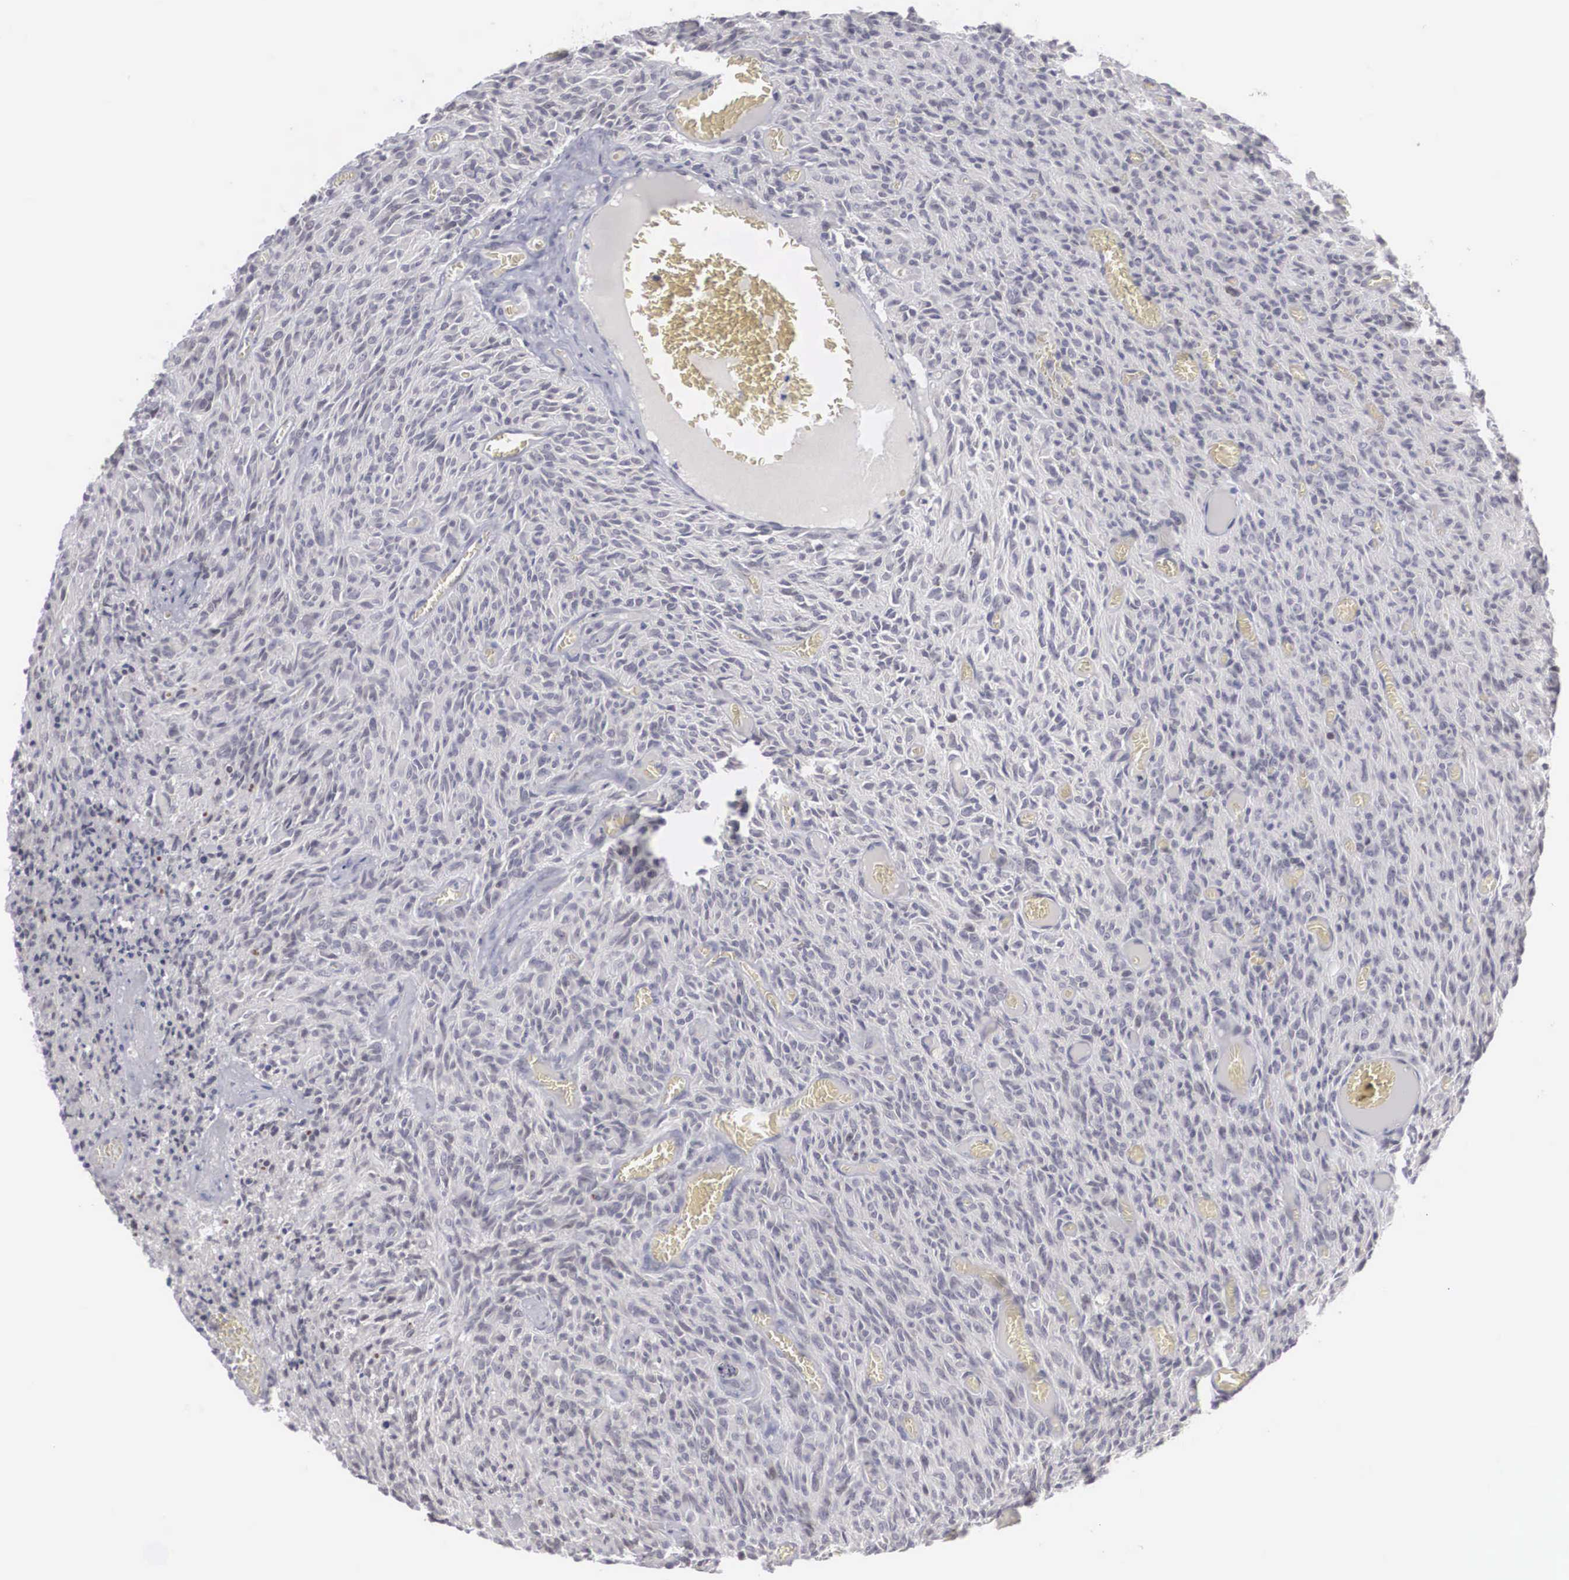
{"staining": {"intensity": "negative", "quantity": "none", "location": "none"}, "tissue": "glioma", "cell_type": "Tumor cells", "image_type": "cancer", "snomed": [{"axis": "morphology", "description": "Glioma, malignant, High grade"}, {"axis": "topography", "description": "Brain"}], "caption": "The micrograph demonstrates no staining of tumor cells in malignant glioma (high-grade). Nuclei are stained in blue.", "gene": "WDR89", "patient": {"sex": "male", "age": 56}}